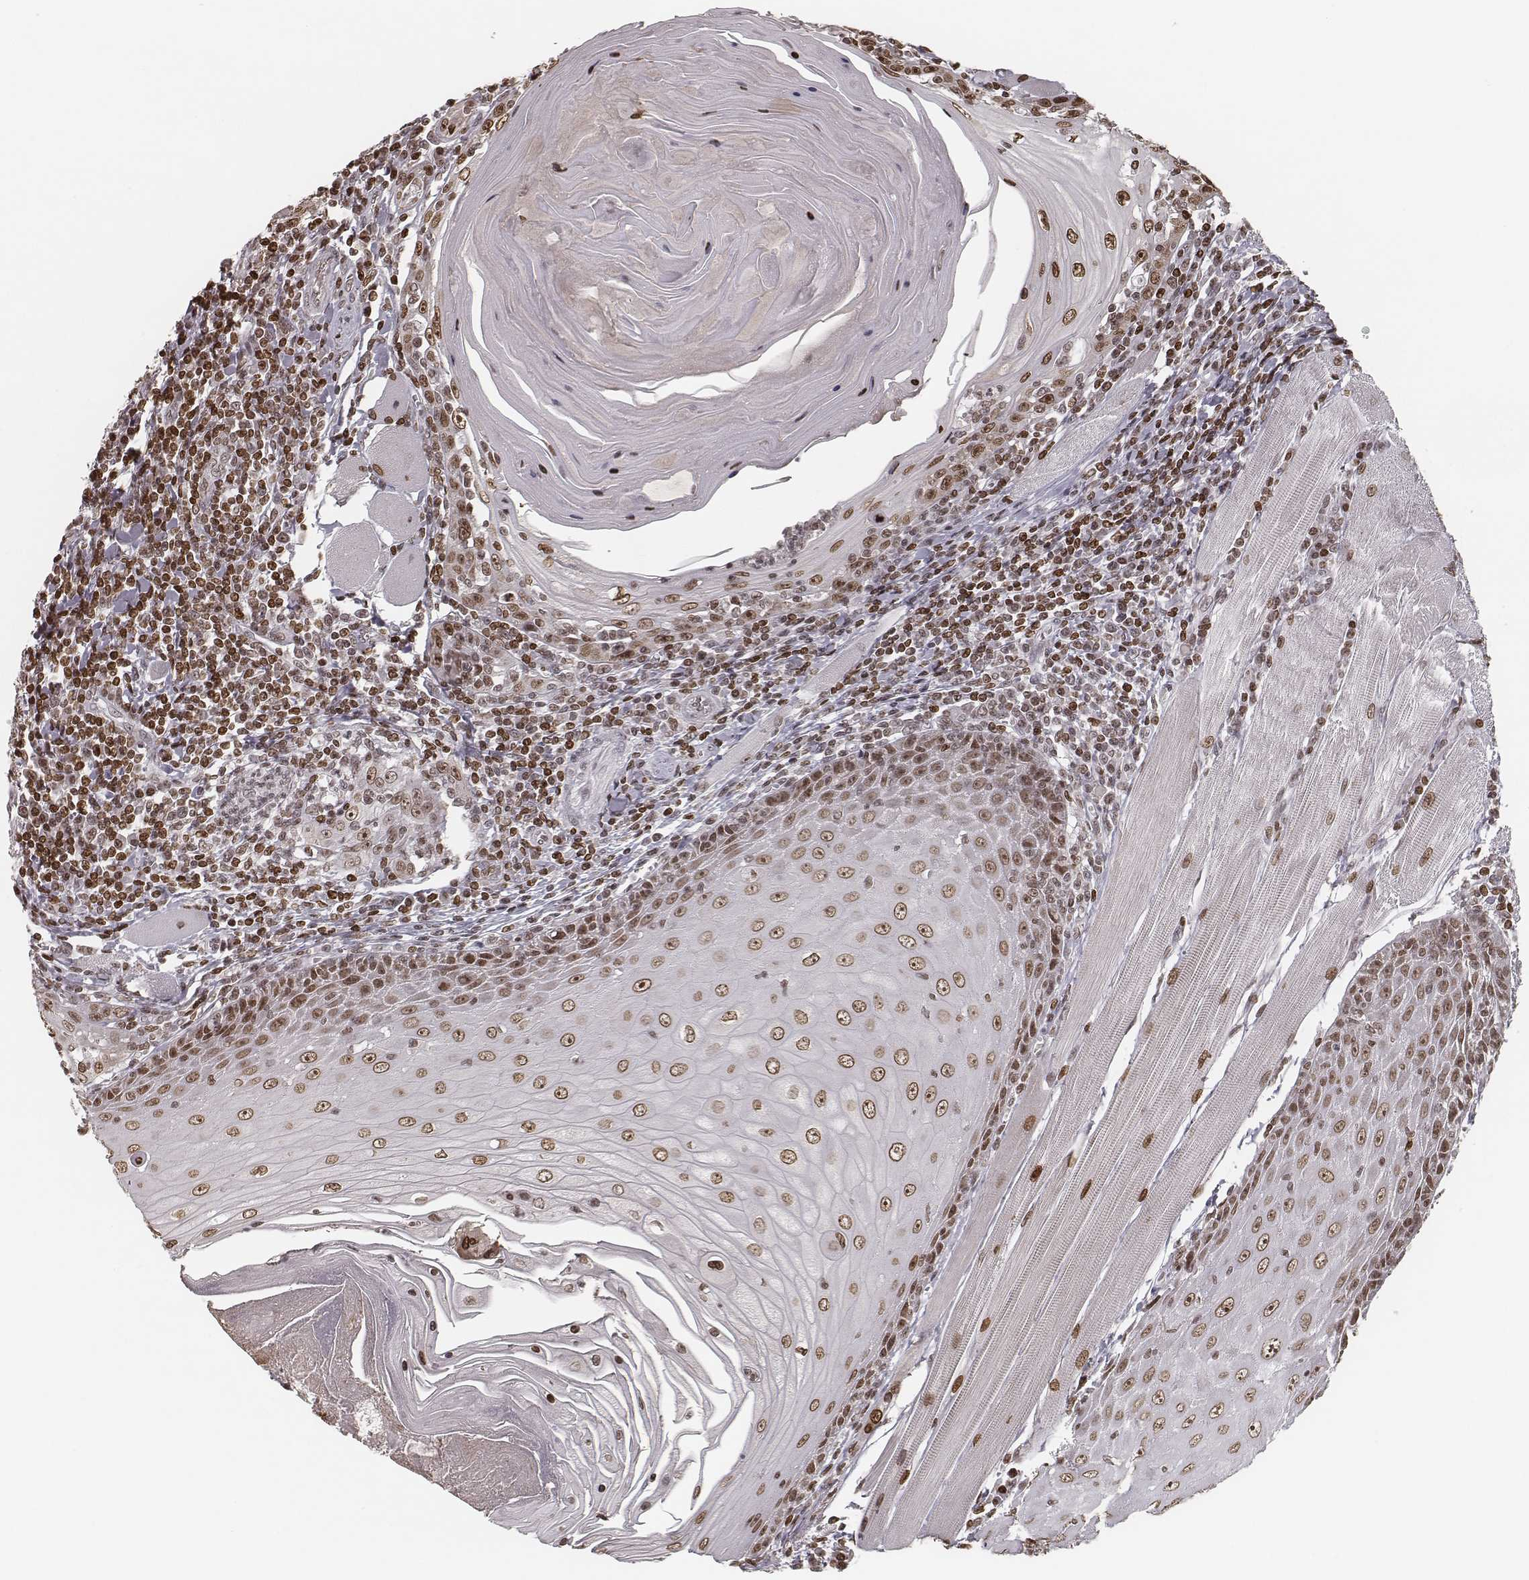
{"staining": {"intensity": "moderate", "quantity": ">75%", "location": "nuclear"}, "tissue": "head and neck cancer", "cell_type": "Tumor cells", "image_type": "cancer", "snomed": [{"axis": "morphology", "description": "Normal tissue, NOS"}, {"axis": "morphology", "description": "Squamous cell carcinoma, NOS"}, {"axis": "topography", "description": "Oral tissue"}, {"axis": "topography", "description": "Head-Neck"}], "caption": "Protein analysis of squamous cell carcinoma (head and neck) tissue shows moderate nuclear expression in about >75% of tumor cells. Using DAB (3,3'-diaminobenzidine) (brown) and hematoxylin (blue) stains, captured at high magnification using brightfield microscopy.", "gene": "HMGA2", "patient": {"sex": "male", "age": 52}}